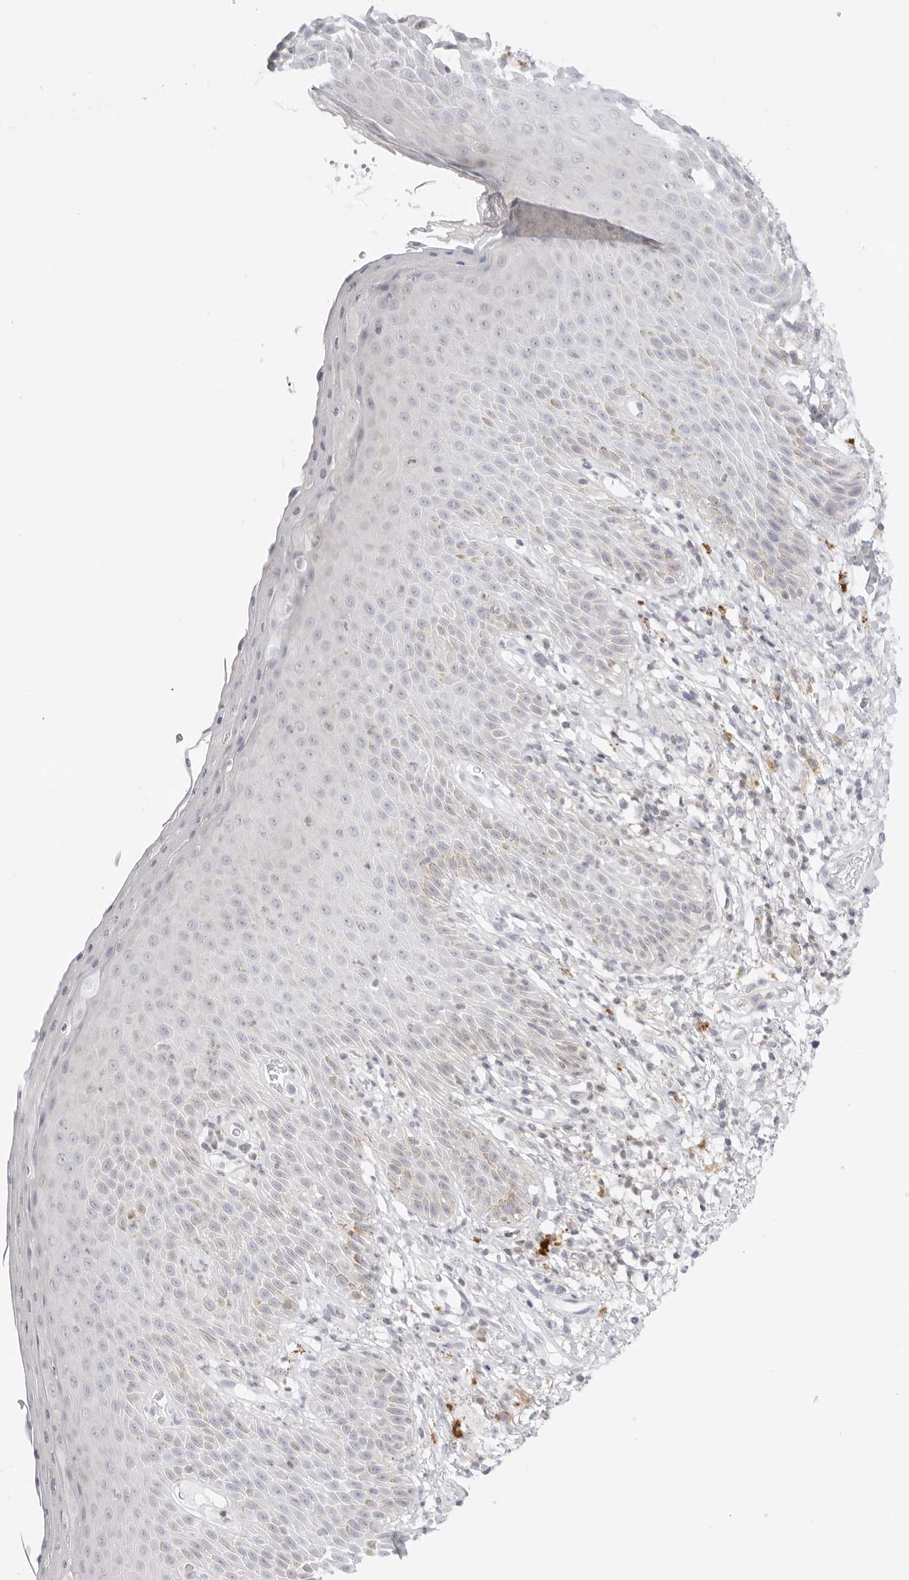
{"staining": {"intensity": "moderate", "quantity": "<25%", "location": "cytoplasmic/membranous"}, "tissue": "skin", "cell_type": "Epidermal cells", "image_type": "normal", "snomed": [{"axis": "morphology", "description": "Normal tissue, NOS"}, {"axis": "topography", "description": "Anal"}], "caption": "Immunohistochemistry (IHC) photomicrograph of normal human skin stained for a protein (brown), which demonstrates low levels of moderate cytoplasmic/membranous positivity in about <25% of epidermal cells.", "gene": "TNFRSF14", "patient": {"sex": "male", "age": 74}}